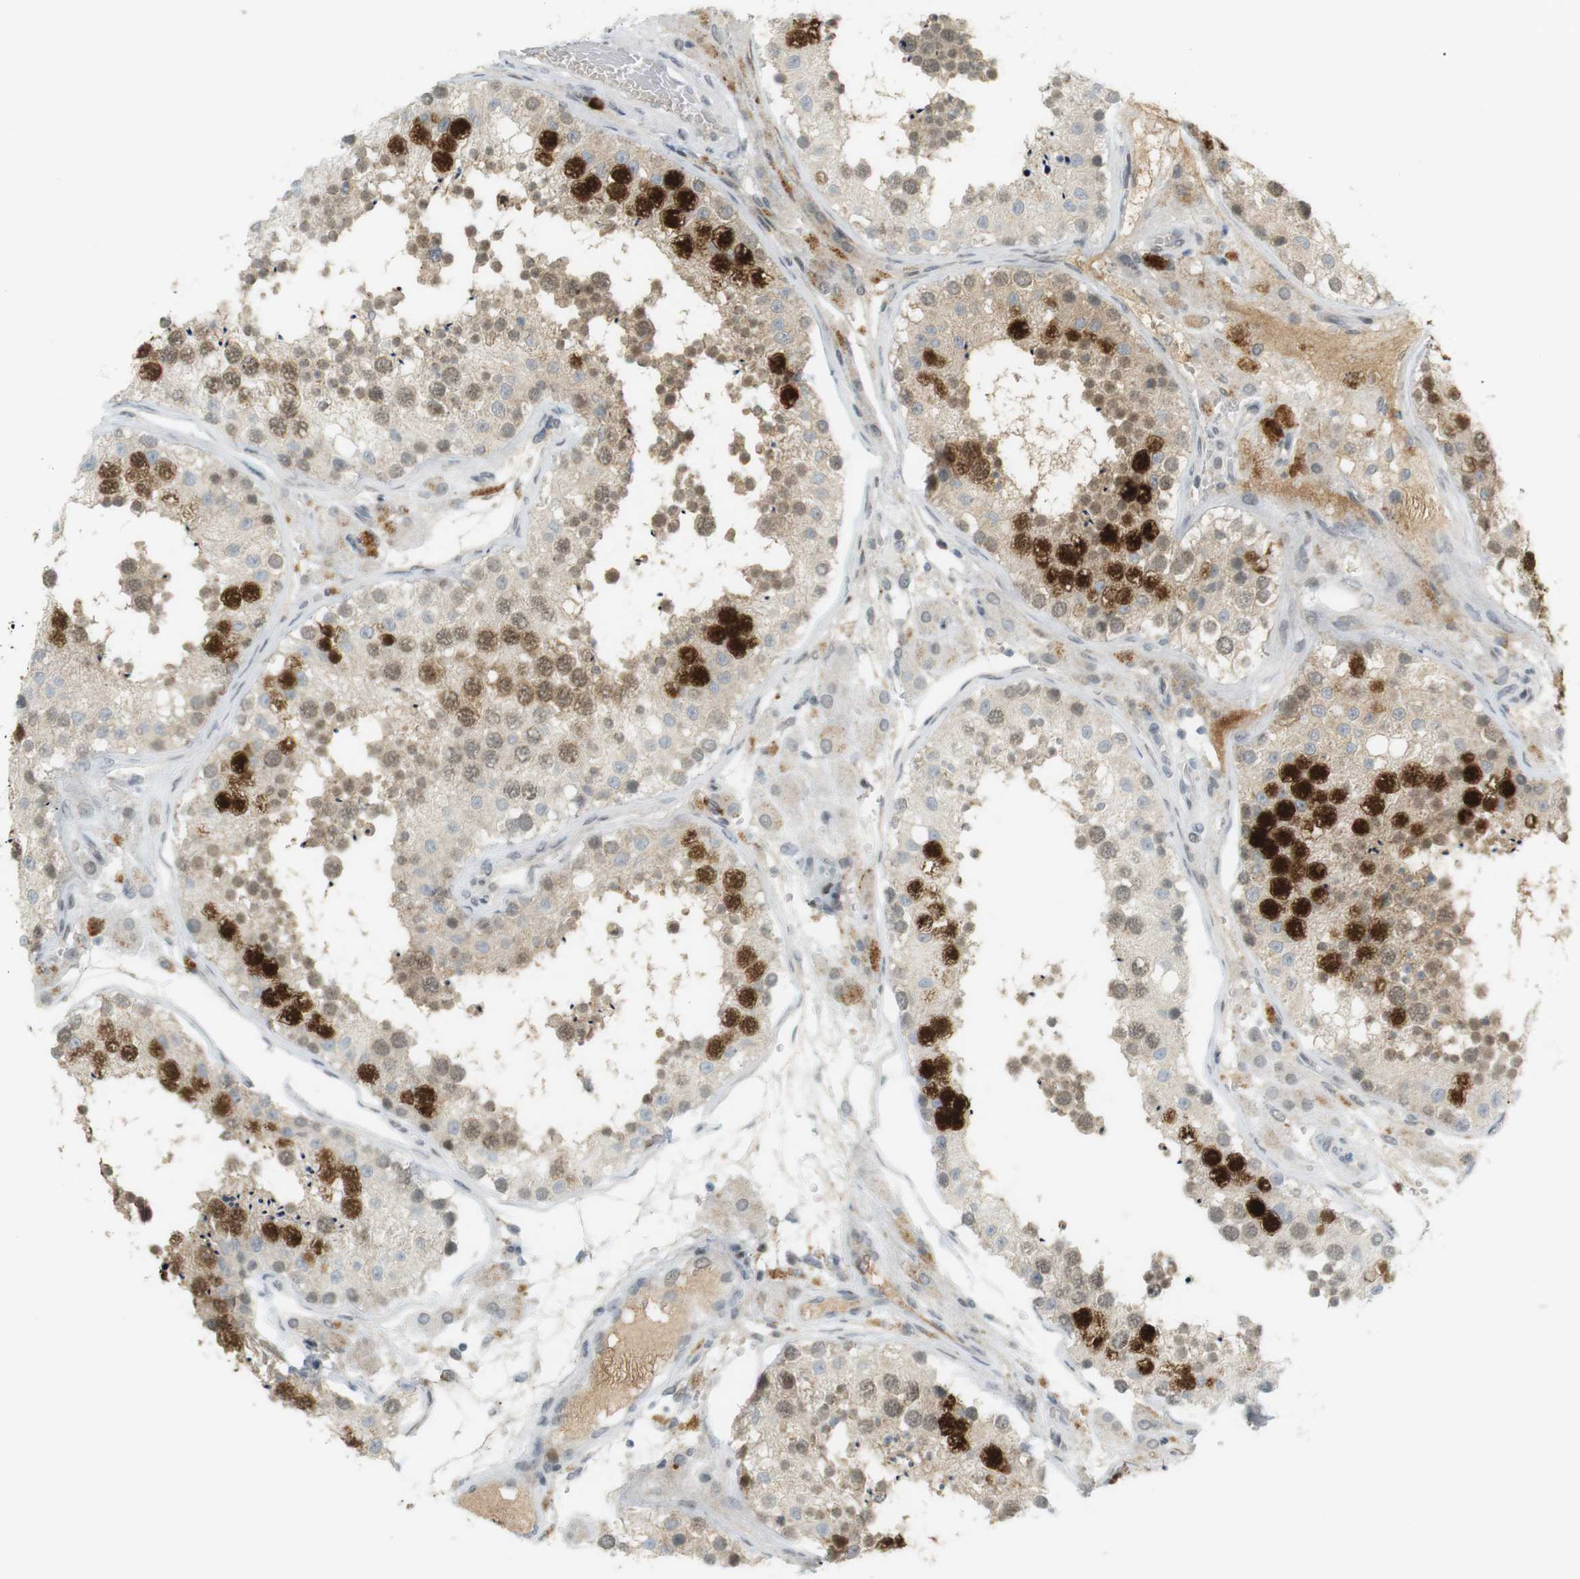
{"staining": {"intensity": "strong", "quantity": "25%-75%", "location": "nuclear"}, "tissue": "testis", "cell_type": "Cells in seminiferous ducts", "image_type": "normal", "snomed": [{"axis": "morphology", "description": "Normal tissue, NOS"}, {"axis": "topography", "description": "Testis"}], "caption": "A high amount of strong nuclear staining is present in approximately 25%-75% of cells in seminiferous ducts in benign testis.", "gene": "DMC1", "patient": {"sex": "male", "age": 26}}